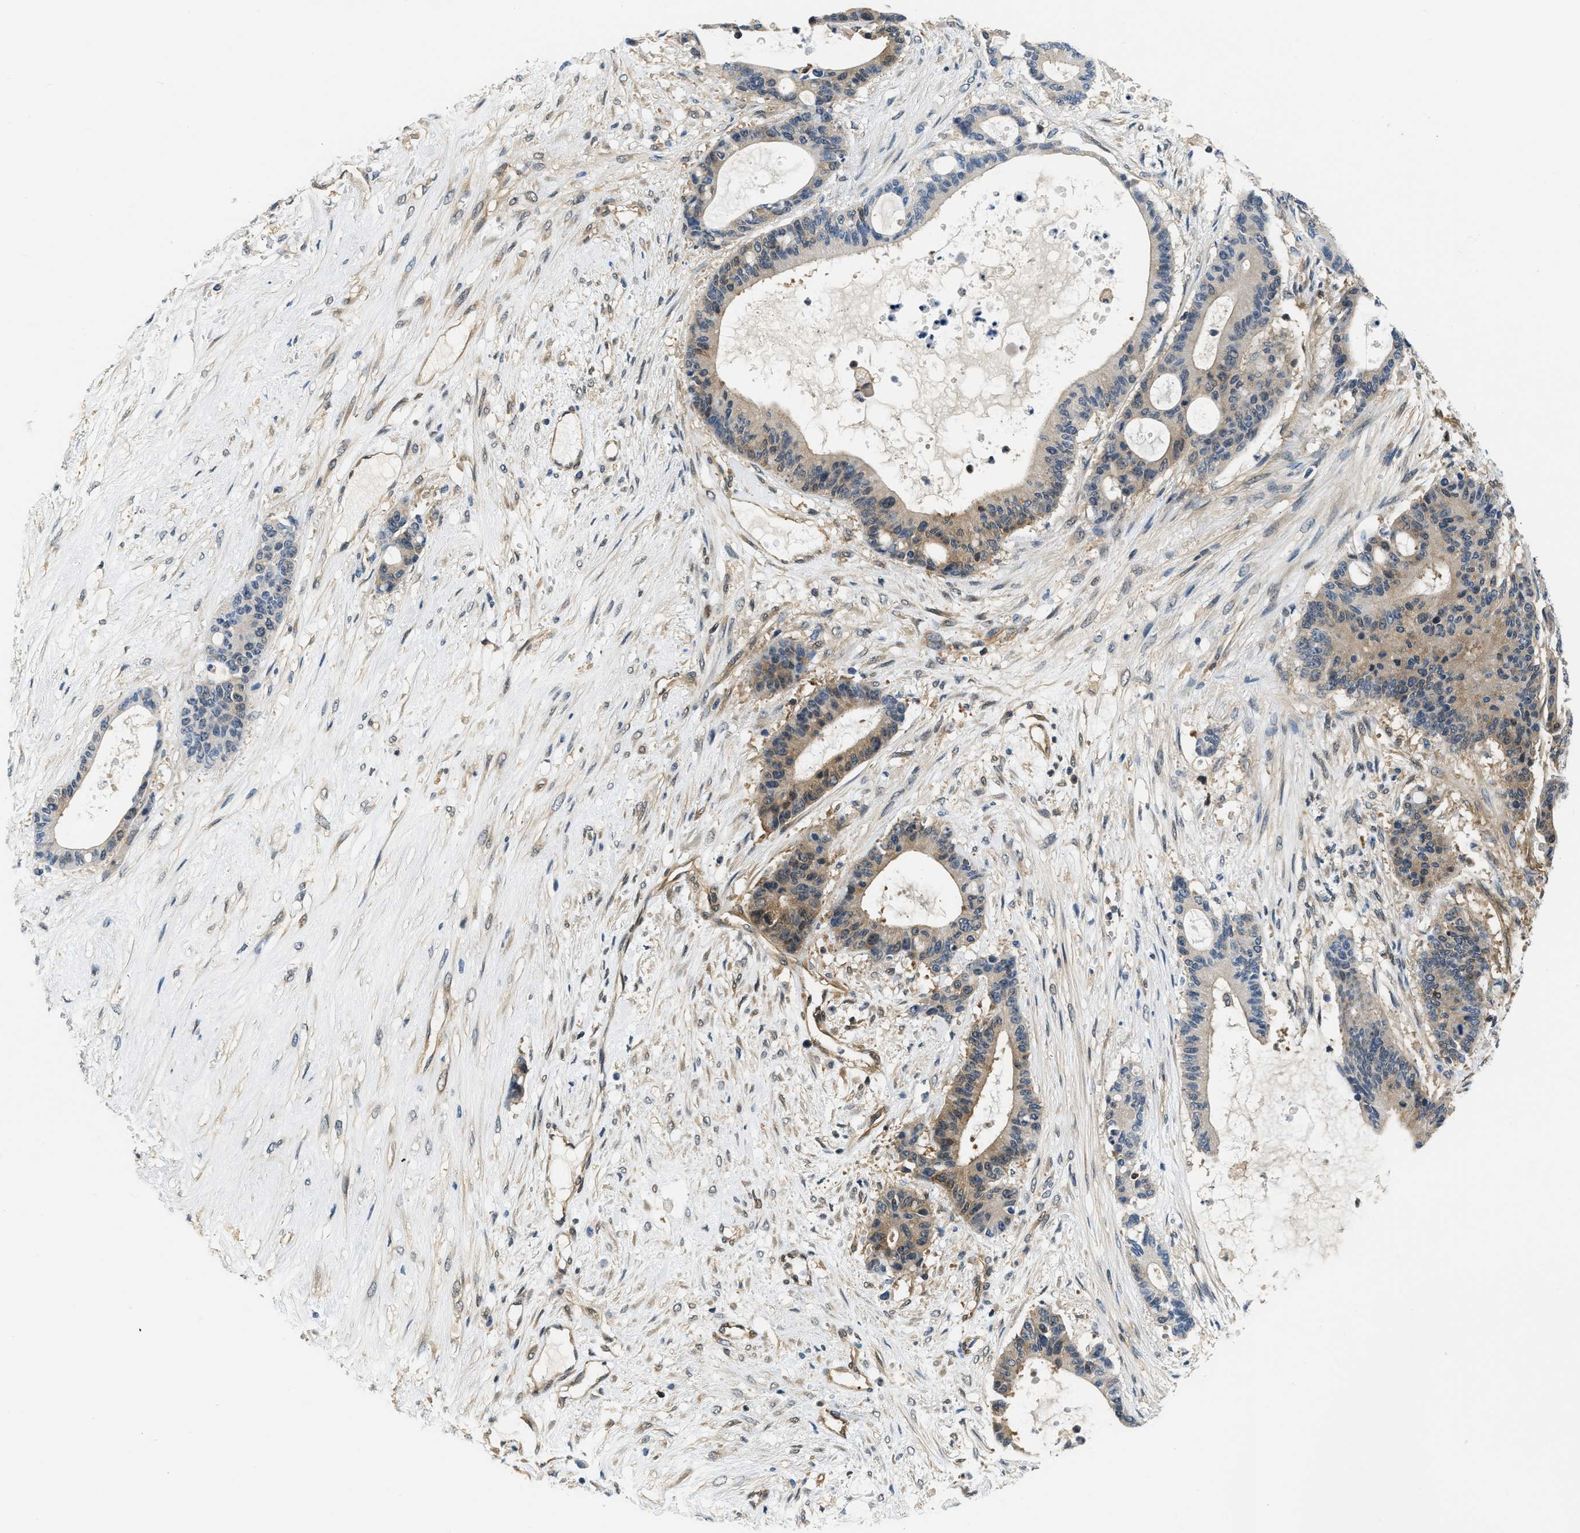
{"staining": {"intensity": "weak", "quantity": ">75%", "location": "cytoplasmic/membranous"}, "tissue": "liver cancer", "cell_type": "Tumor cells", "image_type": "cancer", "snomed": [{"axis": "morphology", "description": "Cholangiocarcinoma"}, {"axis": "topography", "description": "Liver"}], "caption": "DAB immunohistochemical staining of liver cancer demonstrates weak cytoplasmic/membranous protein expression in about >75% of tumor cells.", "gene": "EIF4EBP2", "patient": {"sex": "female", "age": 73}}